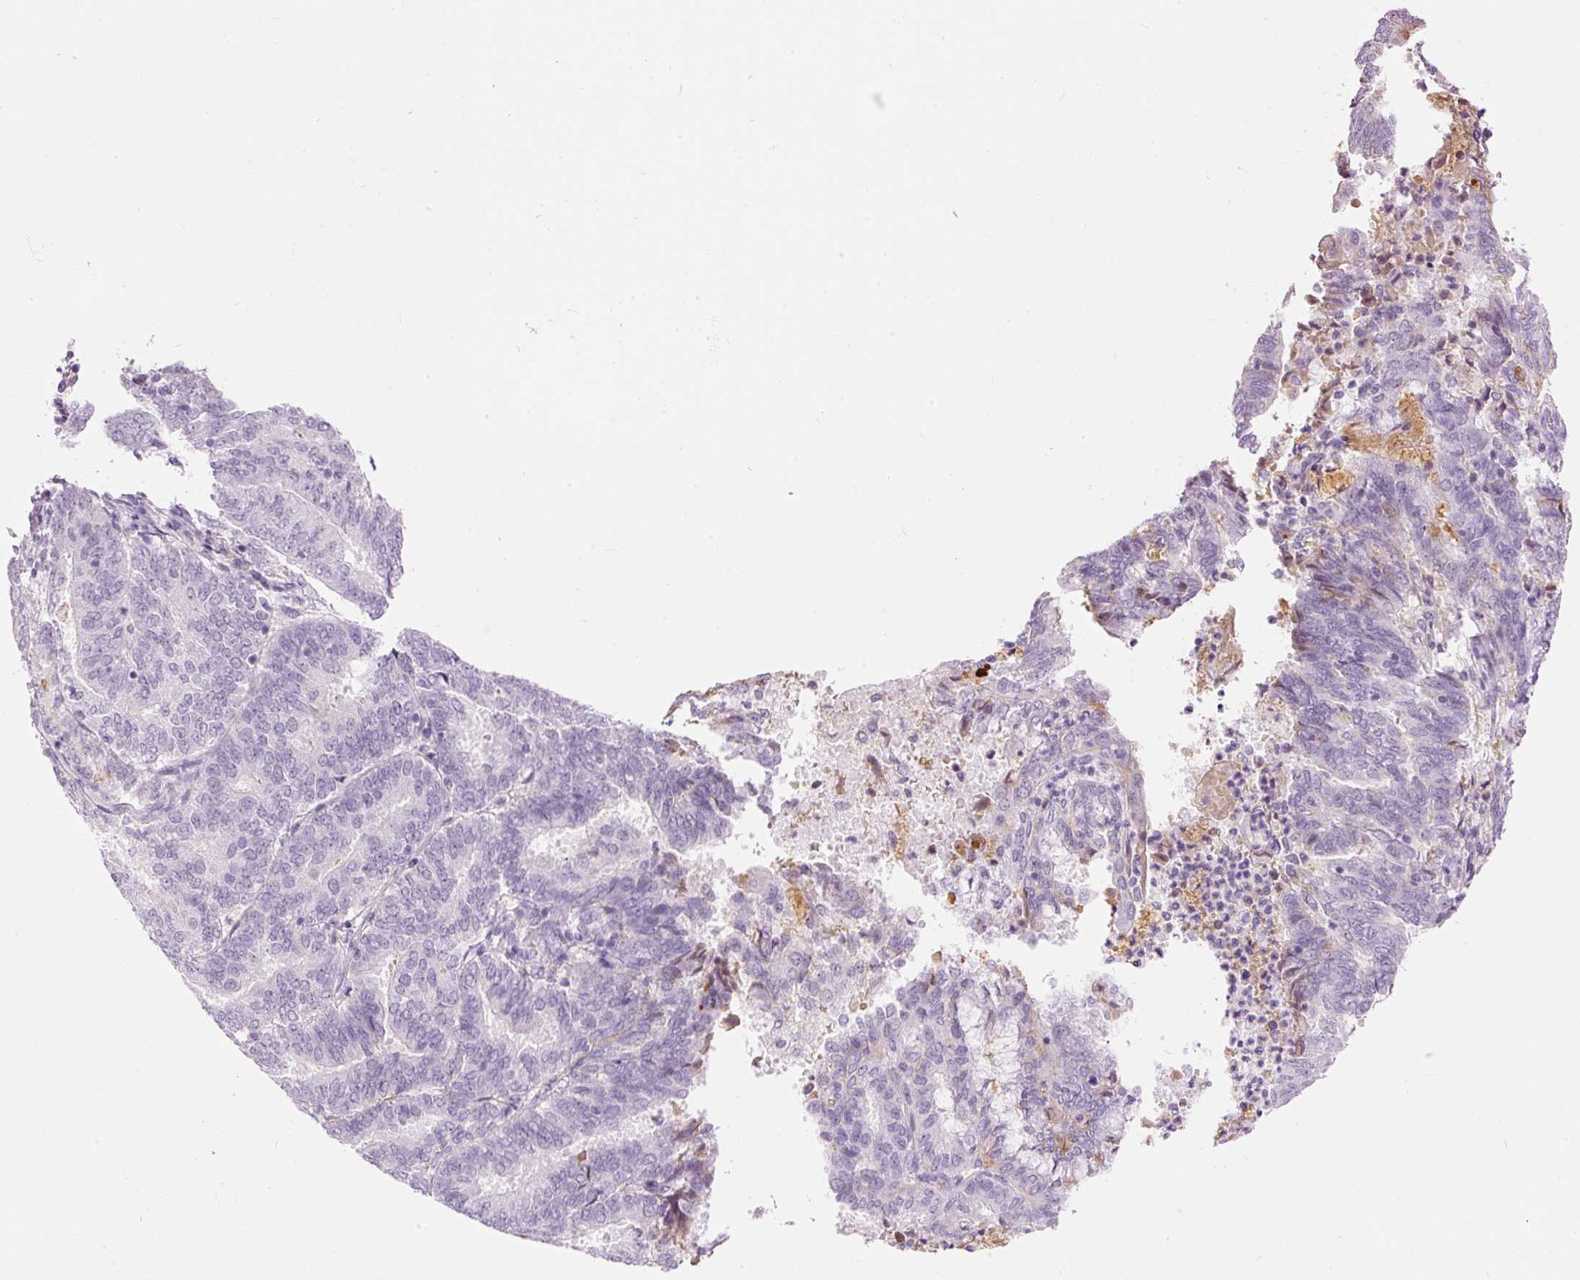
{"staining": {"intensity": "negative", "quantity": "none", "location": "none"}, "tissue": "endometrial cancer", "cell_type": "Tumor cells", "image_type": "cancer", "snomed": [{"axis": "morphology", "description": "Adenocarcinoma, NOS"}, {"axis": "topography", "description": "Endometrium"}], "caption": "The histopathology image shows no significant expression in tumor cells of endometrial cancer.", "gene": "PRPF38B", "patient": {"sex": "female", "age": 80}}